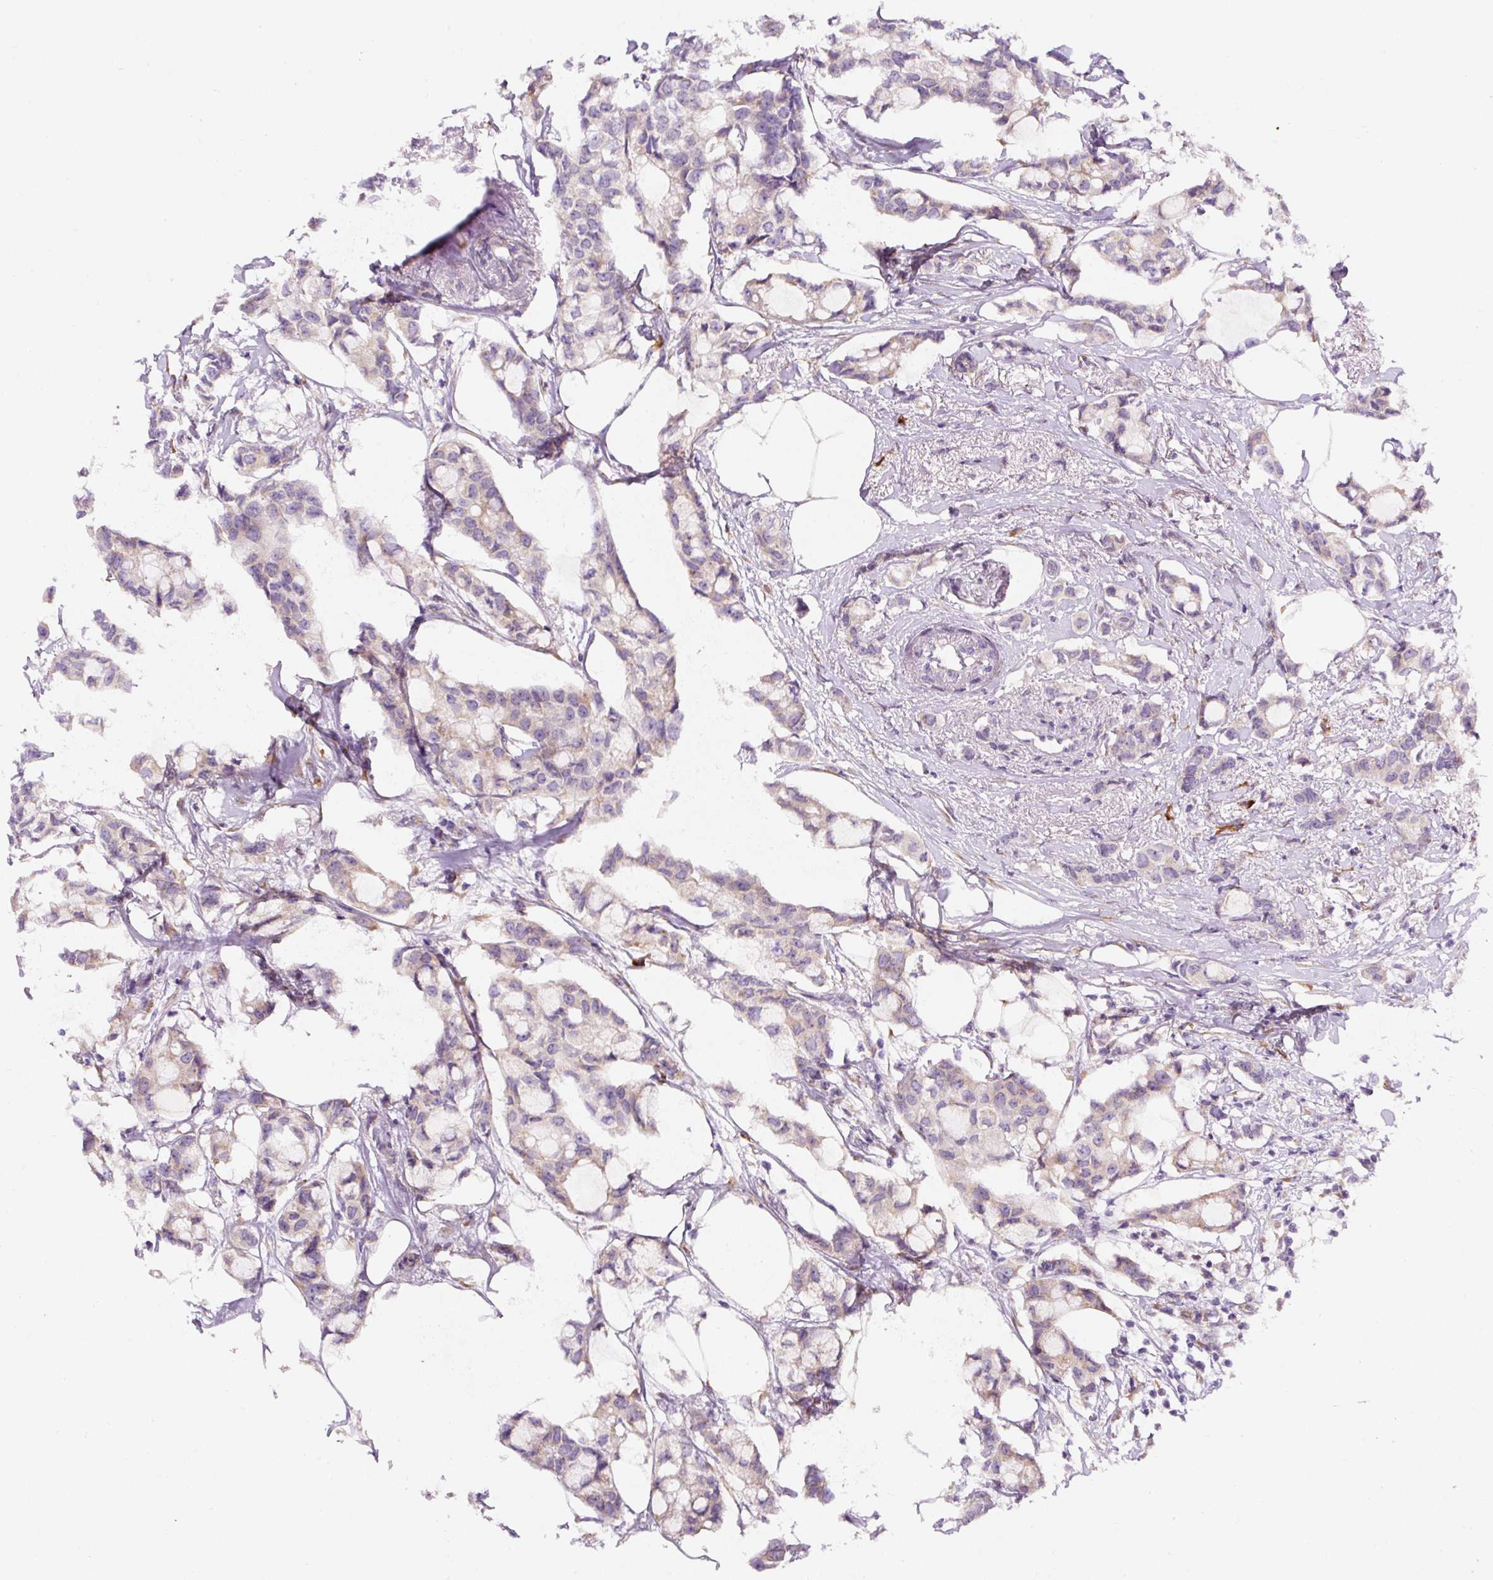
{"staining": {"intensity": "weak", "quantity": "<25%", "location": "cytoplasmic/membranous"}, "tissue": "breast cancer", "cell_type": "Tumor cells", "image_type": "cancer", "snomed": [{"axis": "morphology", "description": "Duct carcinoma"}, {"axis": "topography", "description": "Breast"}], "caption": "The IHC photomicrograph has no significant positivity in tumor cells of breast cancer tissue.", "gene": "DDOST", "patient": {"sex": "female", "age": 73}}